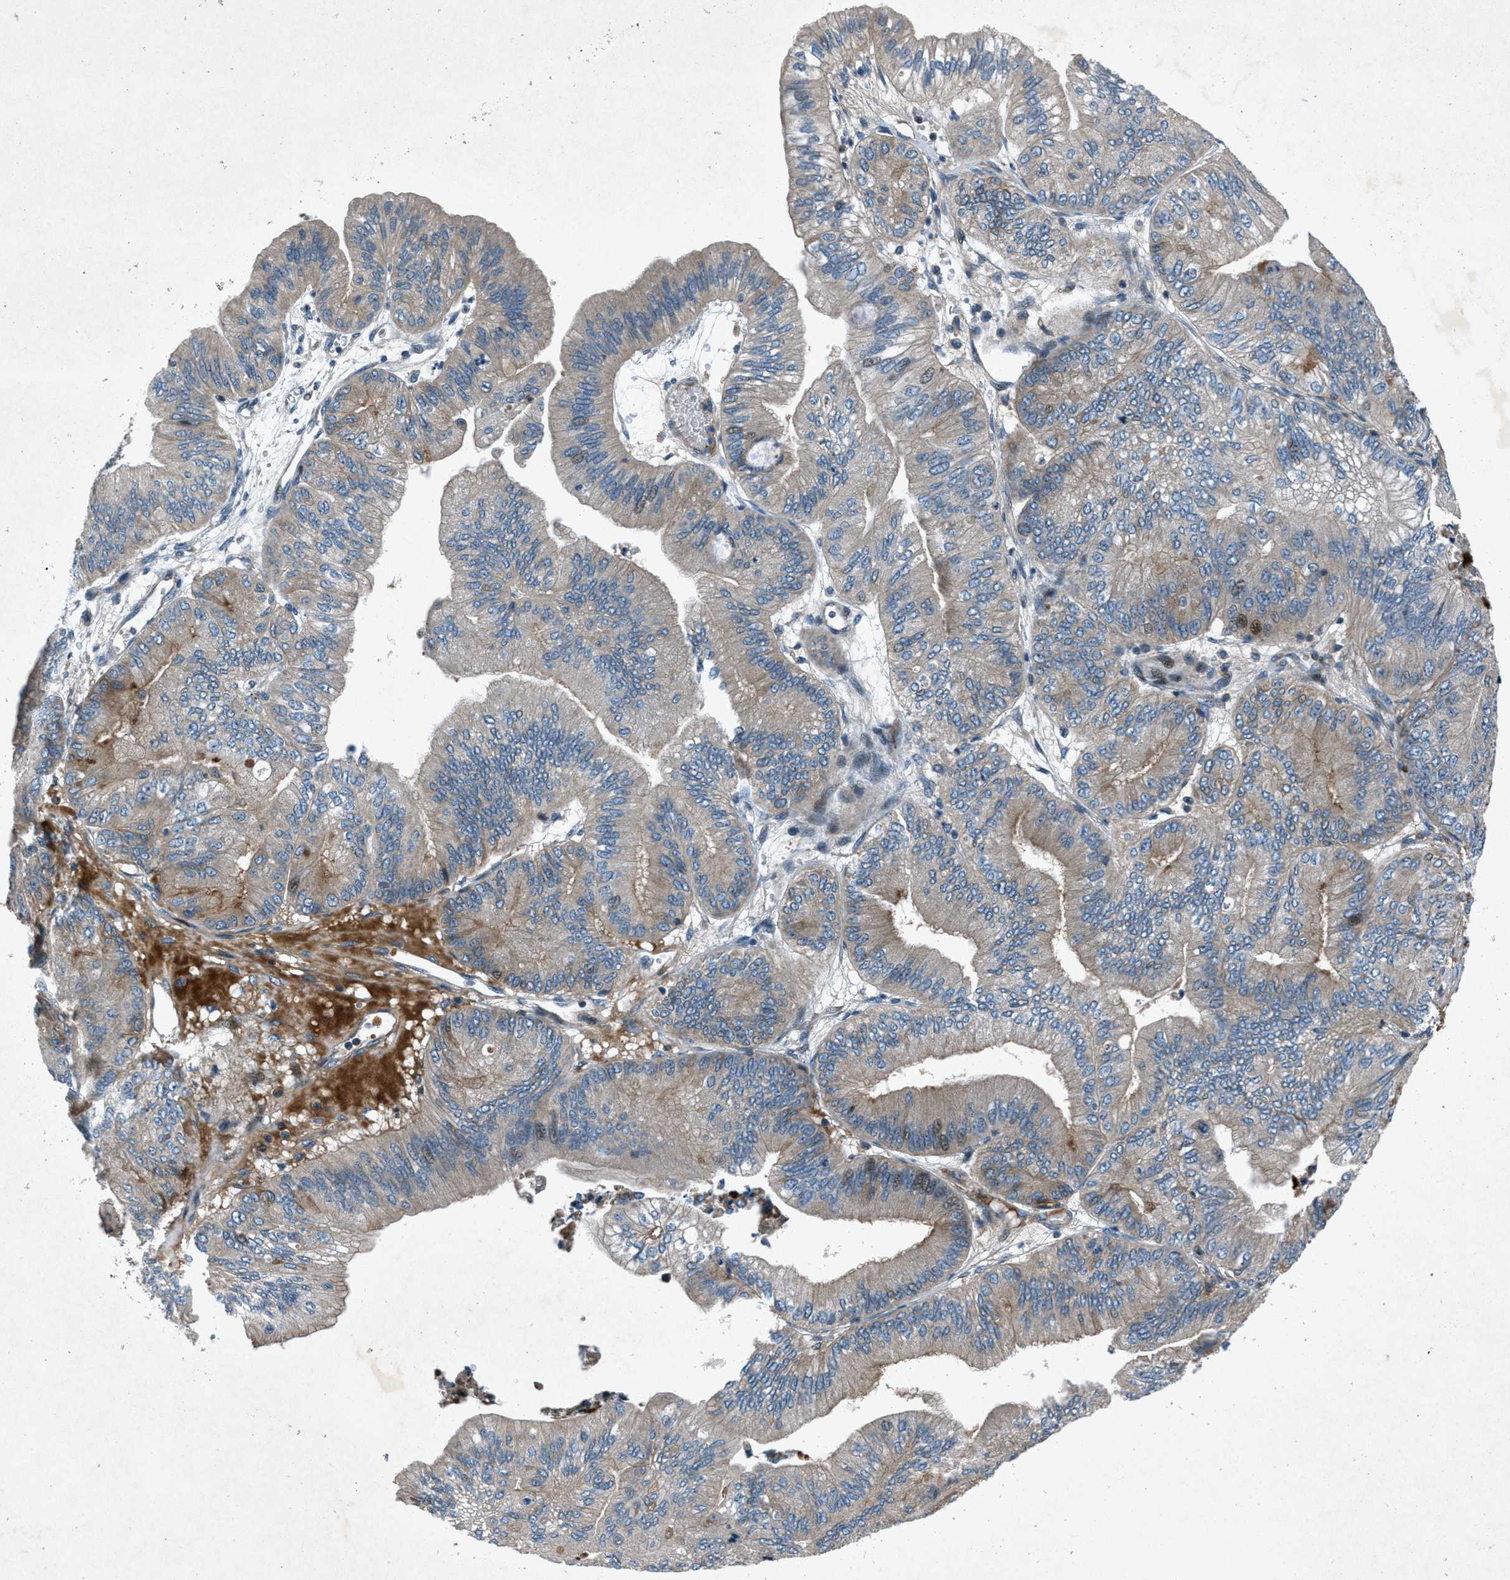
{"staining": {"intensity": "weak", "quantity": ">75%", "location": "cytoplasmic/membranous,nuclear"}, "tissue": "ovarian cancer", "cell_type": "Tumor cells", "image_type": "cancer", "snomed": [{"axis": "morphology", "description": "Cystadenocarcinoma, mucinous, NOS"}, {"axis": "topography", "description": "Ovary"}], "caption": "Mucinous cystadenocarcinoma (ovarian) stained with a protein marker displays weak staining in tumor cells.", "gene": "CLEC2D", "patient": {"sex": "female", "age": 61}}